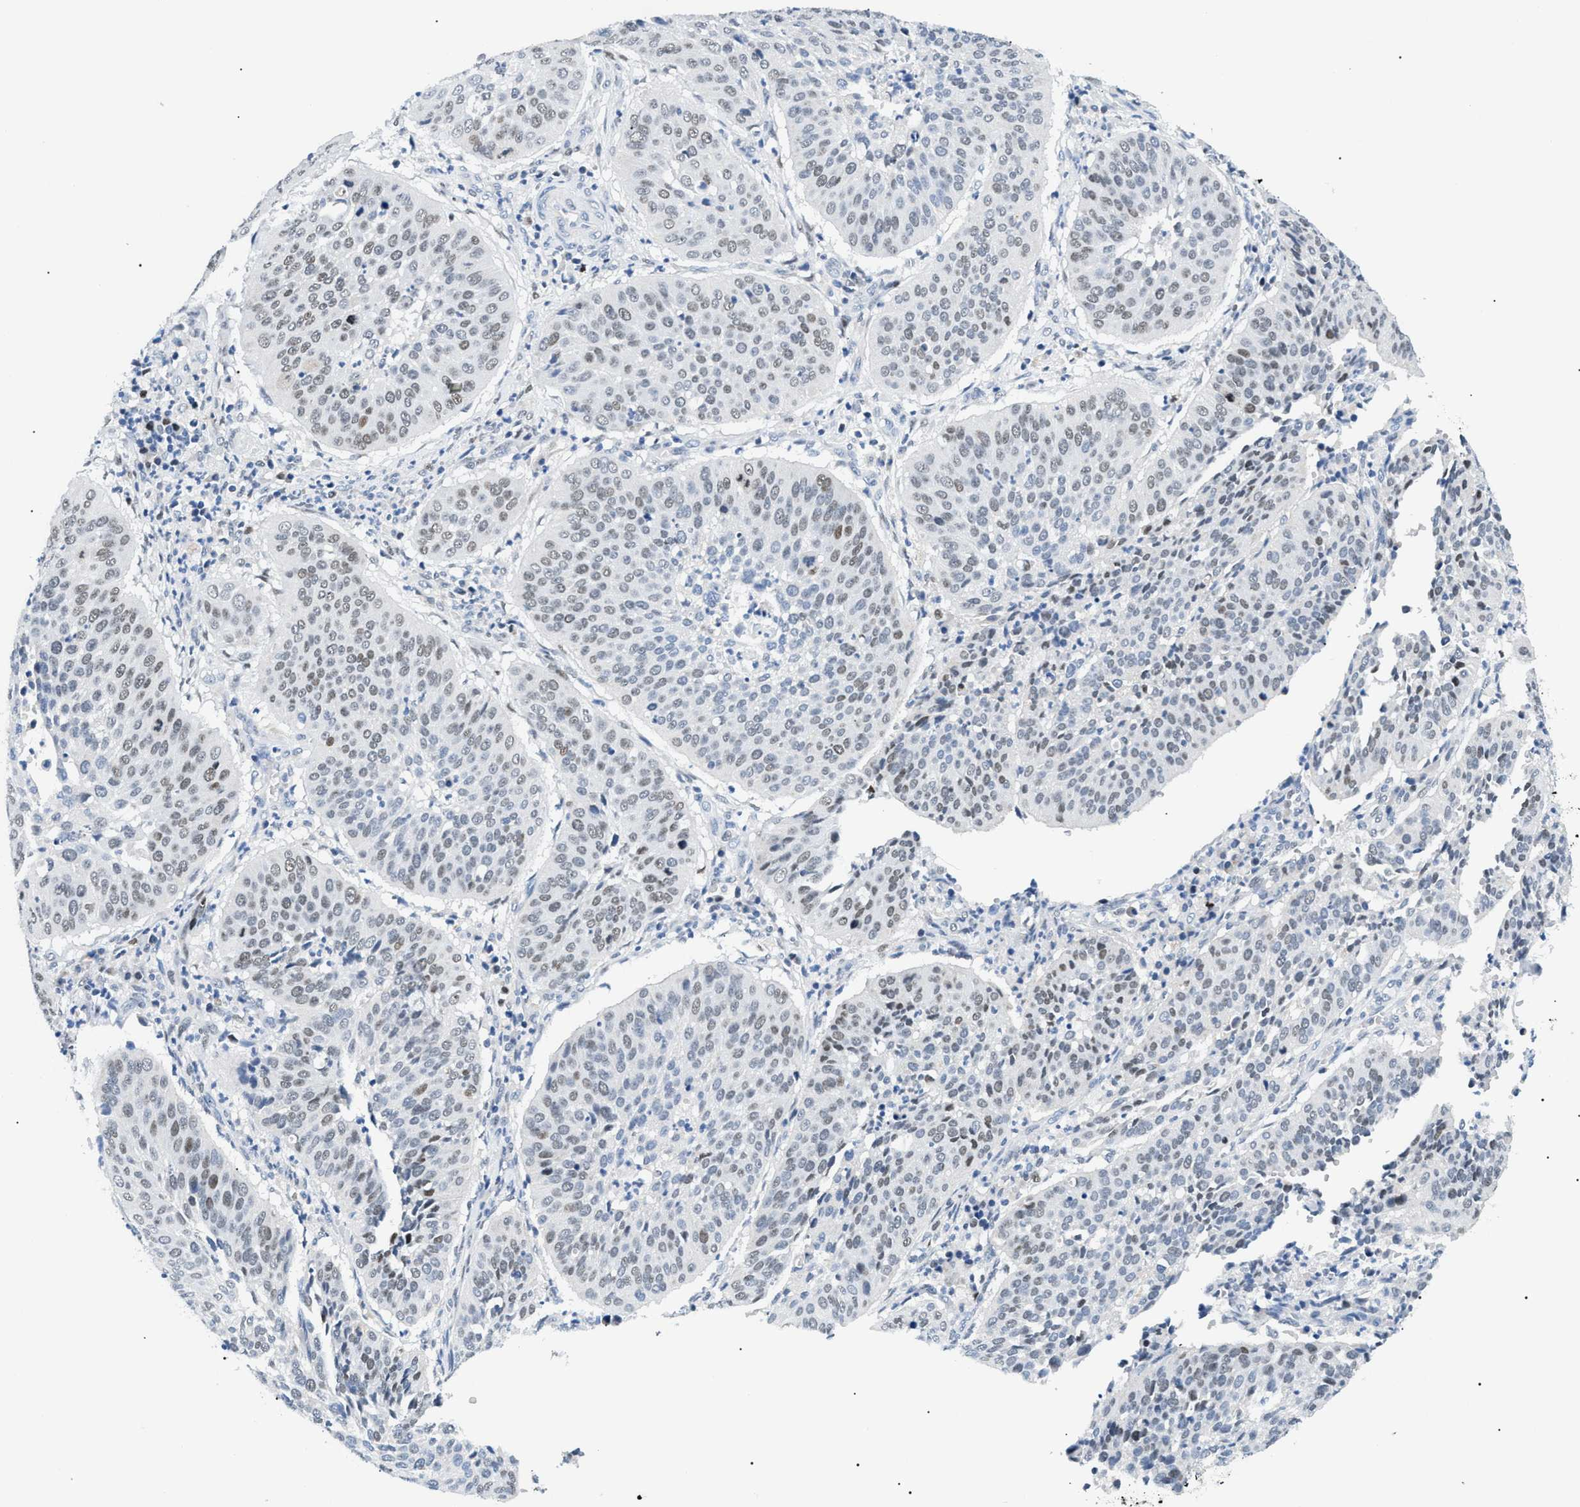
{"staining": {"intensity": "weak", "quantity": "25%-75%", "location": "nuclear"}, "tissue": "cervical cancer", "cell_type": "Tumor cells", "image_type": "cancer", "snomed": [{"axis": "morphology", "description": "Normal tissue, NOS"}, {"axis": "morphology", "description": "Squamous cell carcinoma, NOS"}, {"axis": "topography", "description": "Cervix"}], "caption": "A low amount of weak nuclear positivity is identified in approximately 25%-75% of tumor cells in squamous cell carcinoma (cervical) tissue.", "gene": "SMARCC1", "patient": {"sex": "female", "age": 39}}